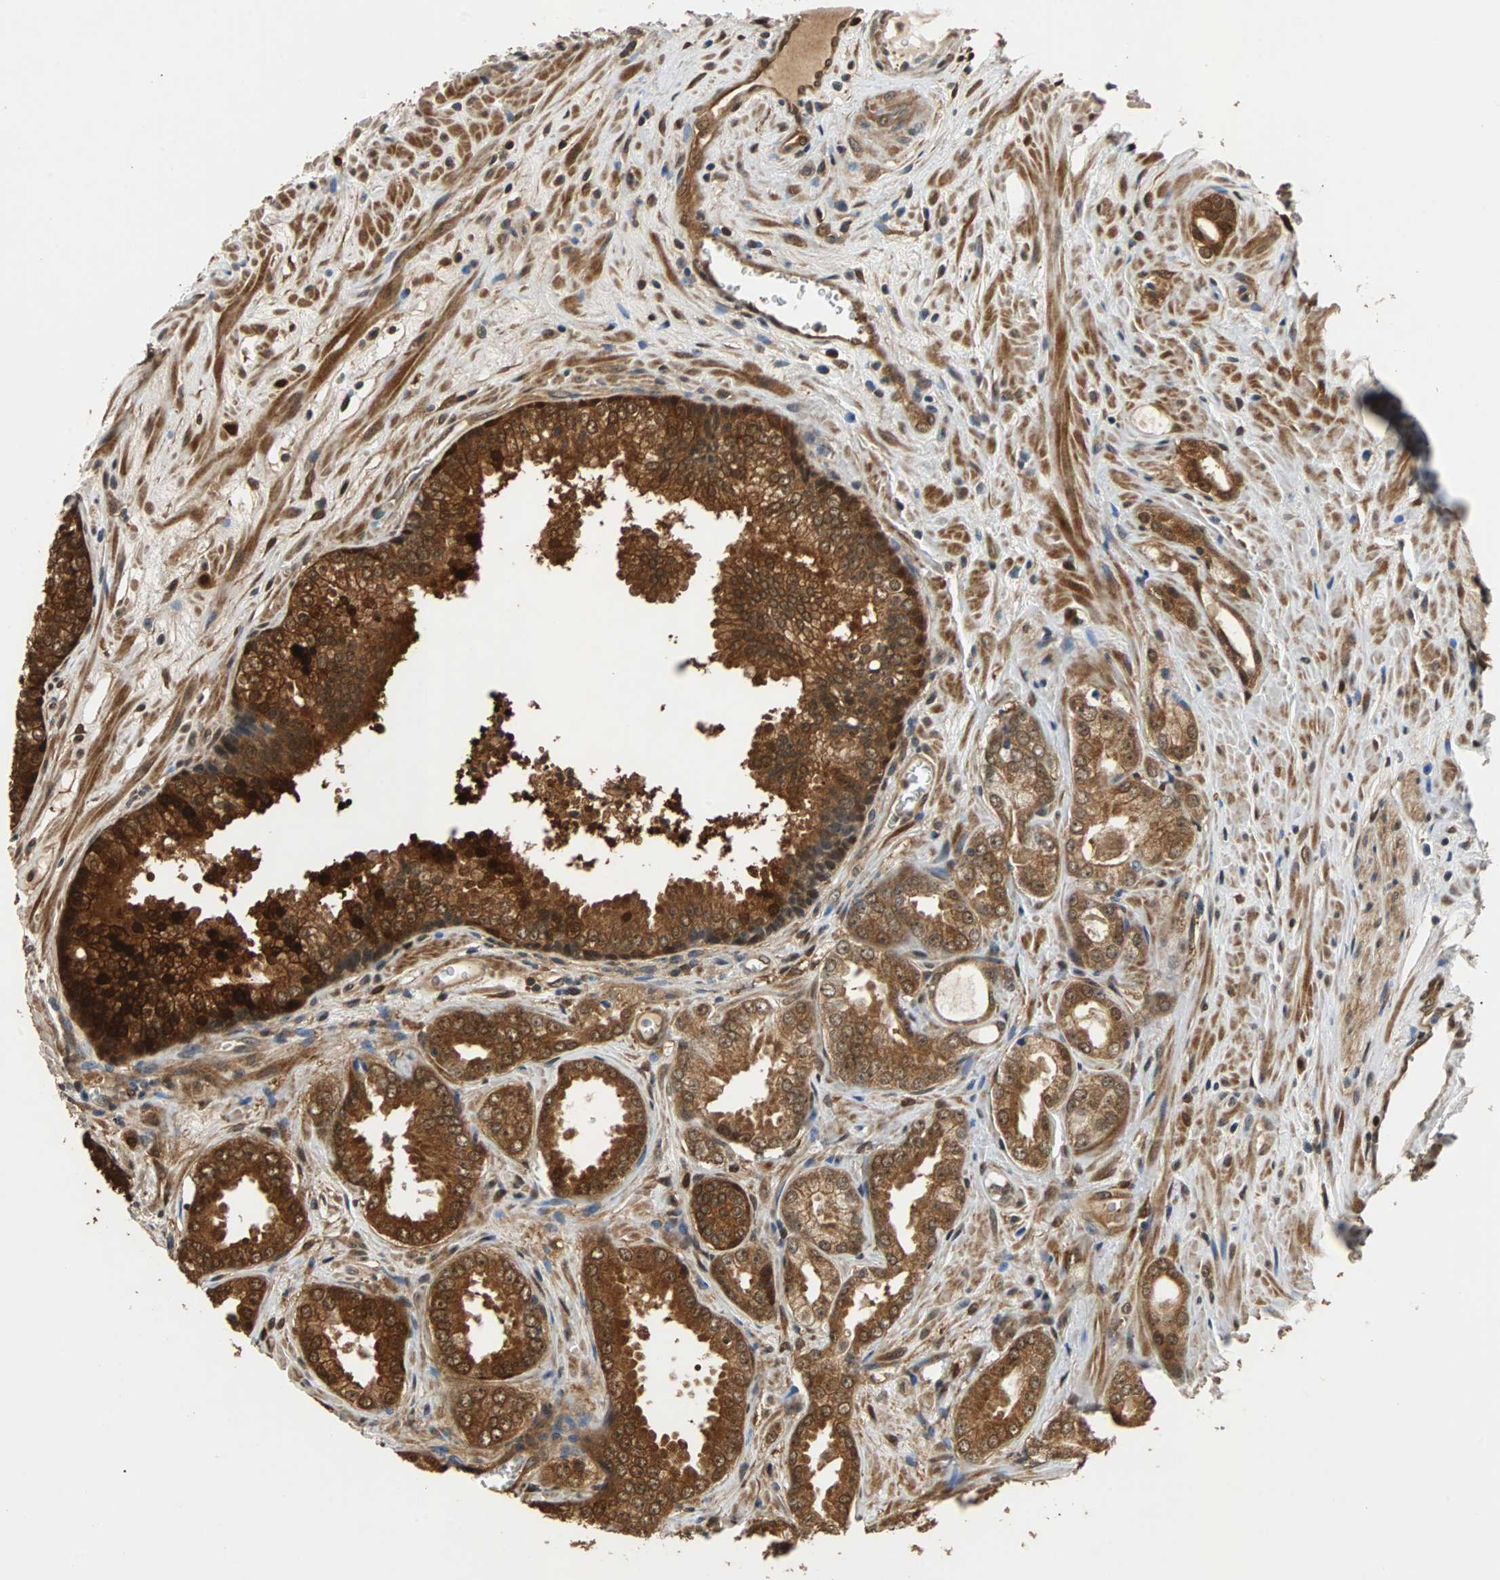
{"staining": {"intensity": "strong", "quantity": ">75%", "location": "cytoplasmic/membranous,nuclear"}, "tissue": "prostate cancer", "cell_type": "Tumor cells", "image_type": "cancer", "snomed": [{"axis": "morphology", "description": "Adenocarcinoma, Low grade"}, {"axis": "topography", "description": "Prostate"}], "caption": "Protein staining demonstrates strong cytoplasmic/membranous and nuclear expression in about >75% of tumor cells in prostate adenocarcinoma (low-grade). (Stains: DAB in brown, nuclei in blue, Microscopy: brightfield microscopy at high magnification).", "gene": "PRDX6", "patient": {"sex": "male", "age": 60}}